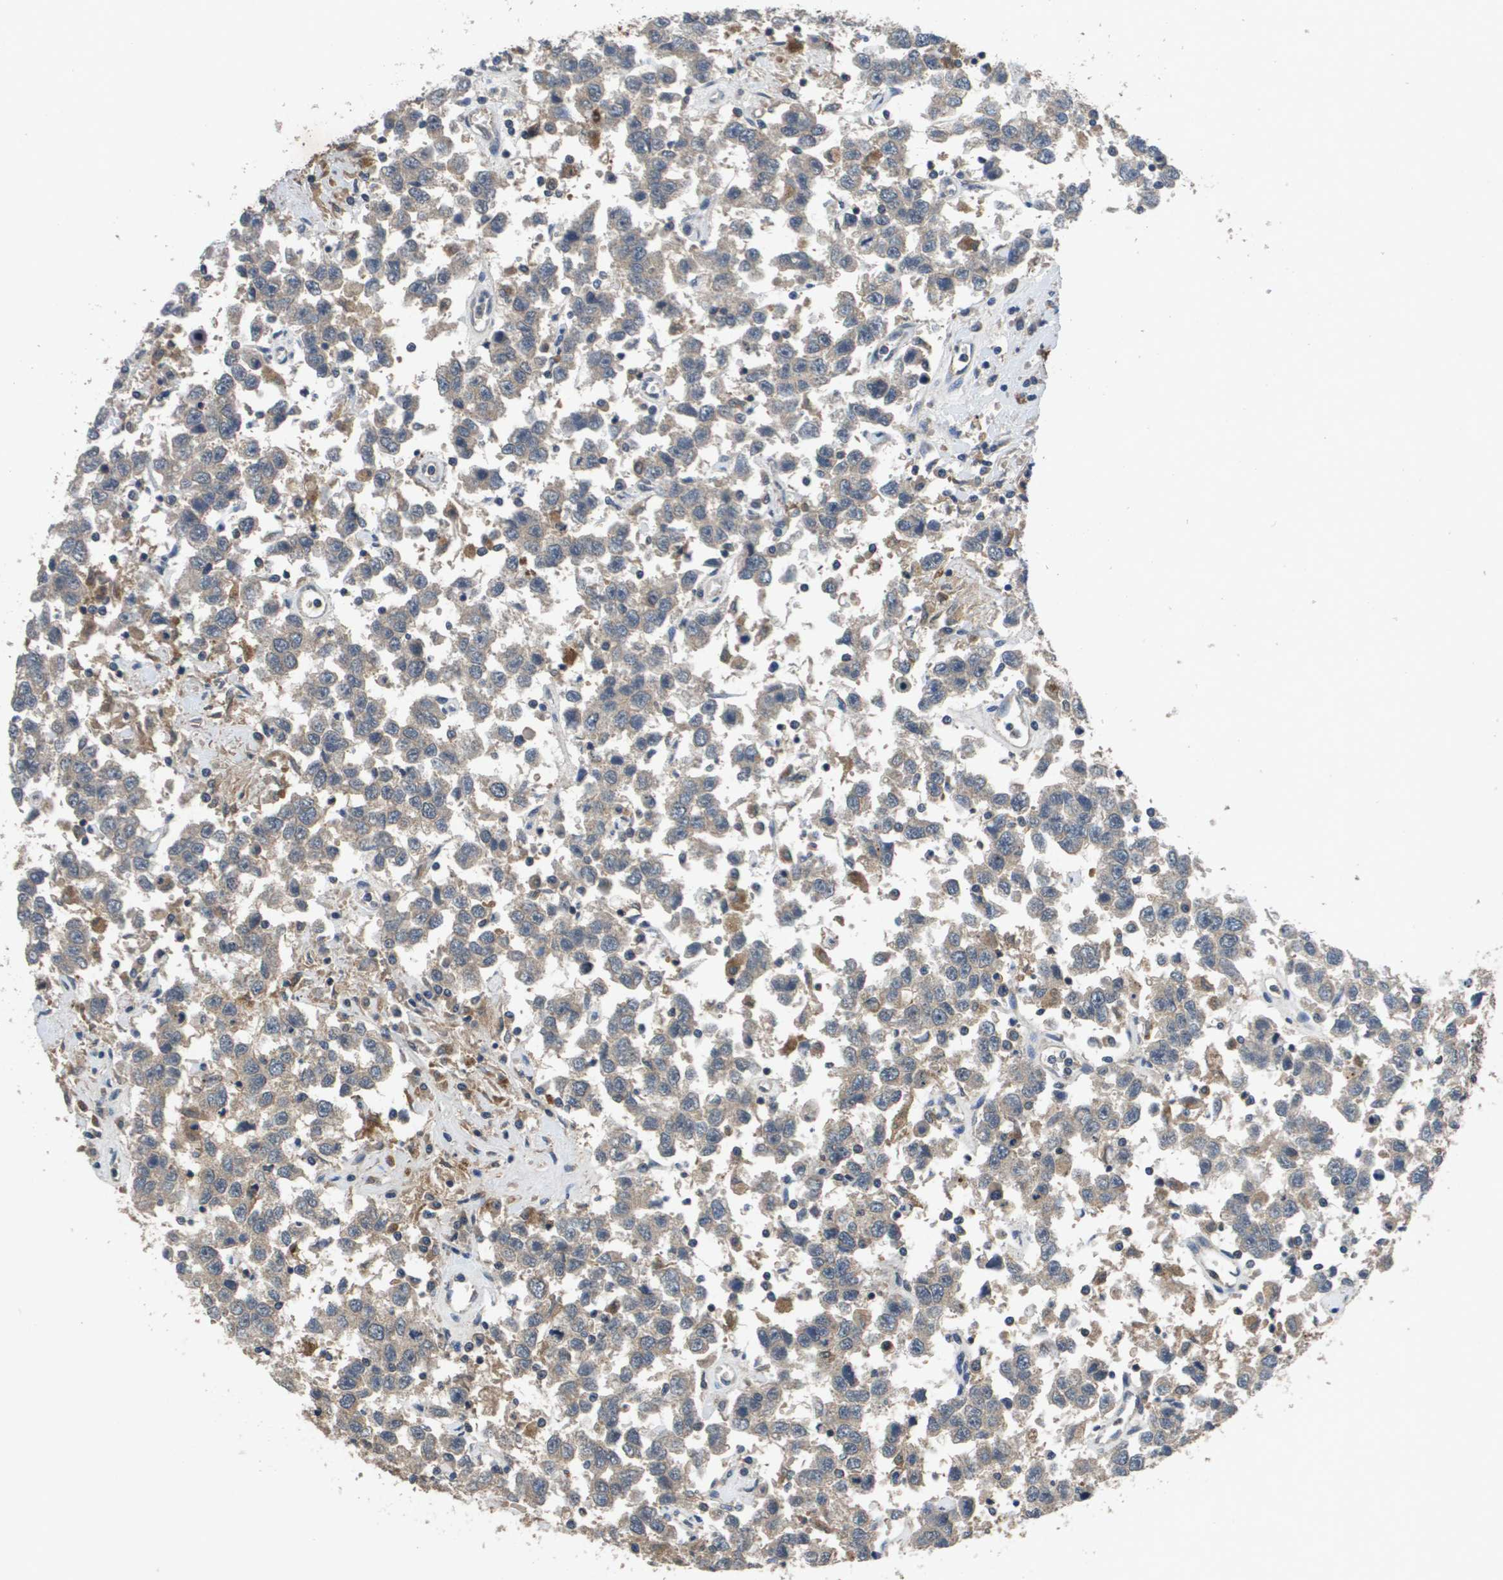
{"staining": {"intensity": "weak", "quantity": "<25%", "location": "cytoplasmic/membranous"}, "tissue": "testis cancer", "cell_type": "Tumor cells", "image_type": "cancer", "snomed": [{"axis": "morphology", "description": "Seminoma, NOS"}, {"axis": "topography", "description": "Testis"}], "caption": "DAB (3,3'-diaminobenzidine) immunohistochemical staining of human seminoma (testis) demonstrates no significant expression in tumor cells.", "gene": "PROC", "patient": {"sex": "male", "age": 41}}